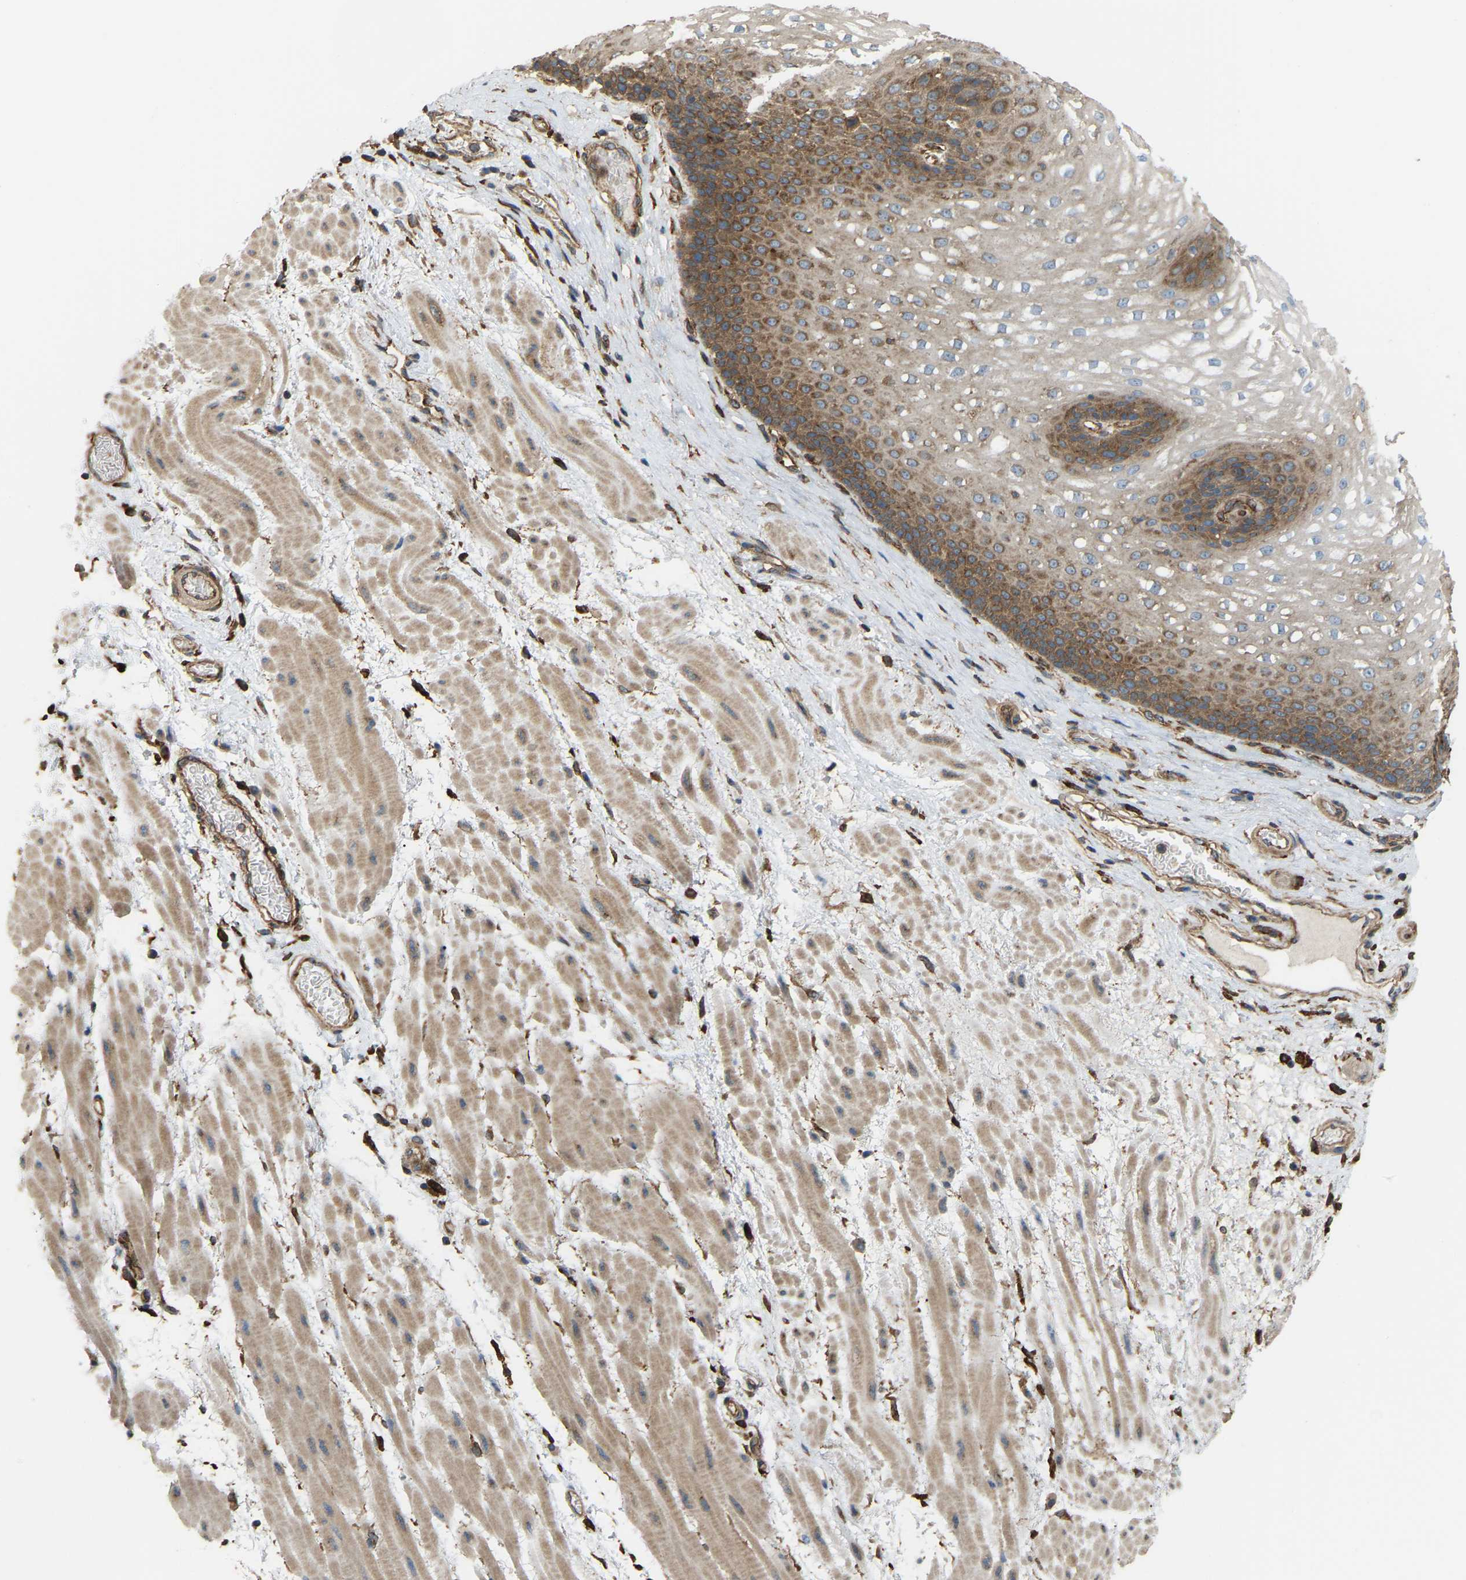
{"staining": {"intensity": "moderate", "quantity": "25%-75%", "location": "cytoplasmic/membranous"}, "tissue": "esophagus", "cell_type": "Squamous epithelial cells", "image_type": "normal", "snomed": [{"axis": "morphology", "description": "Normal tissue, NOS"}, {"axis": "topography", "description": "Esophagus"}], "caption": "Immunohistochemical staining of benign human esophagus shows medium levels of moderate cytoplasmic/membranous positivity in about 25%-75% of squamous epithelial cells.", "gene": "PICALM", "patient": {"sex": "male", "age": 48}}